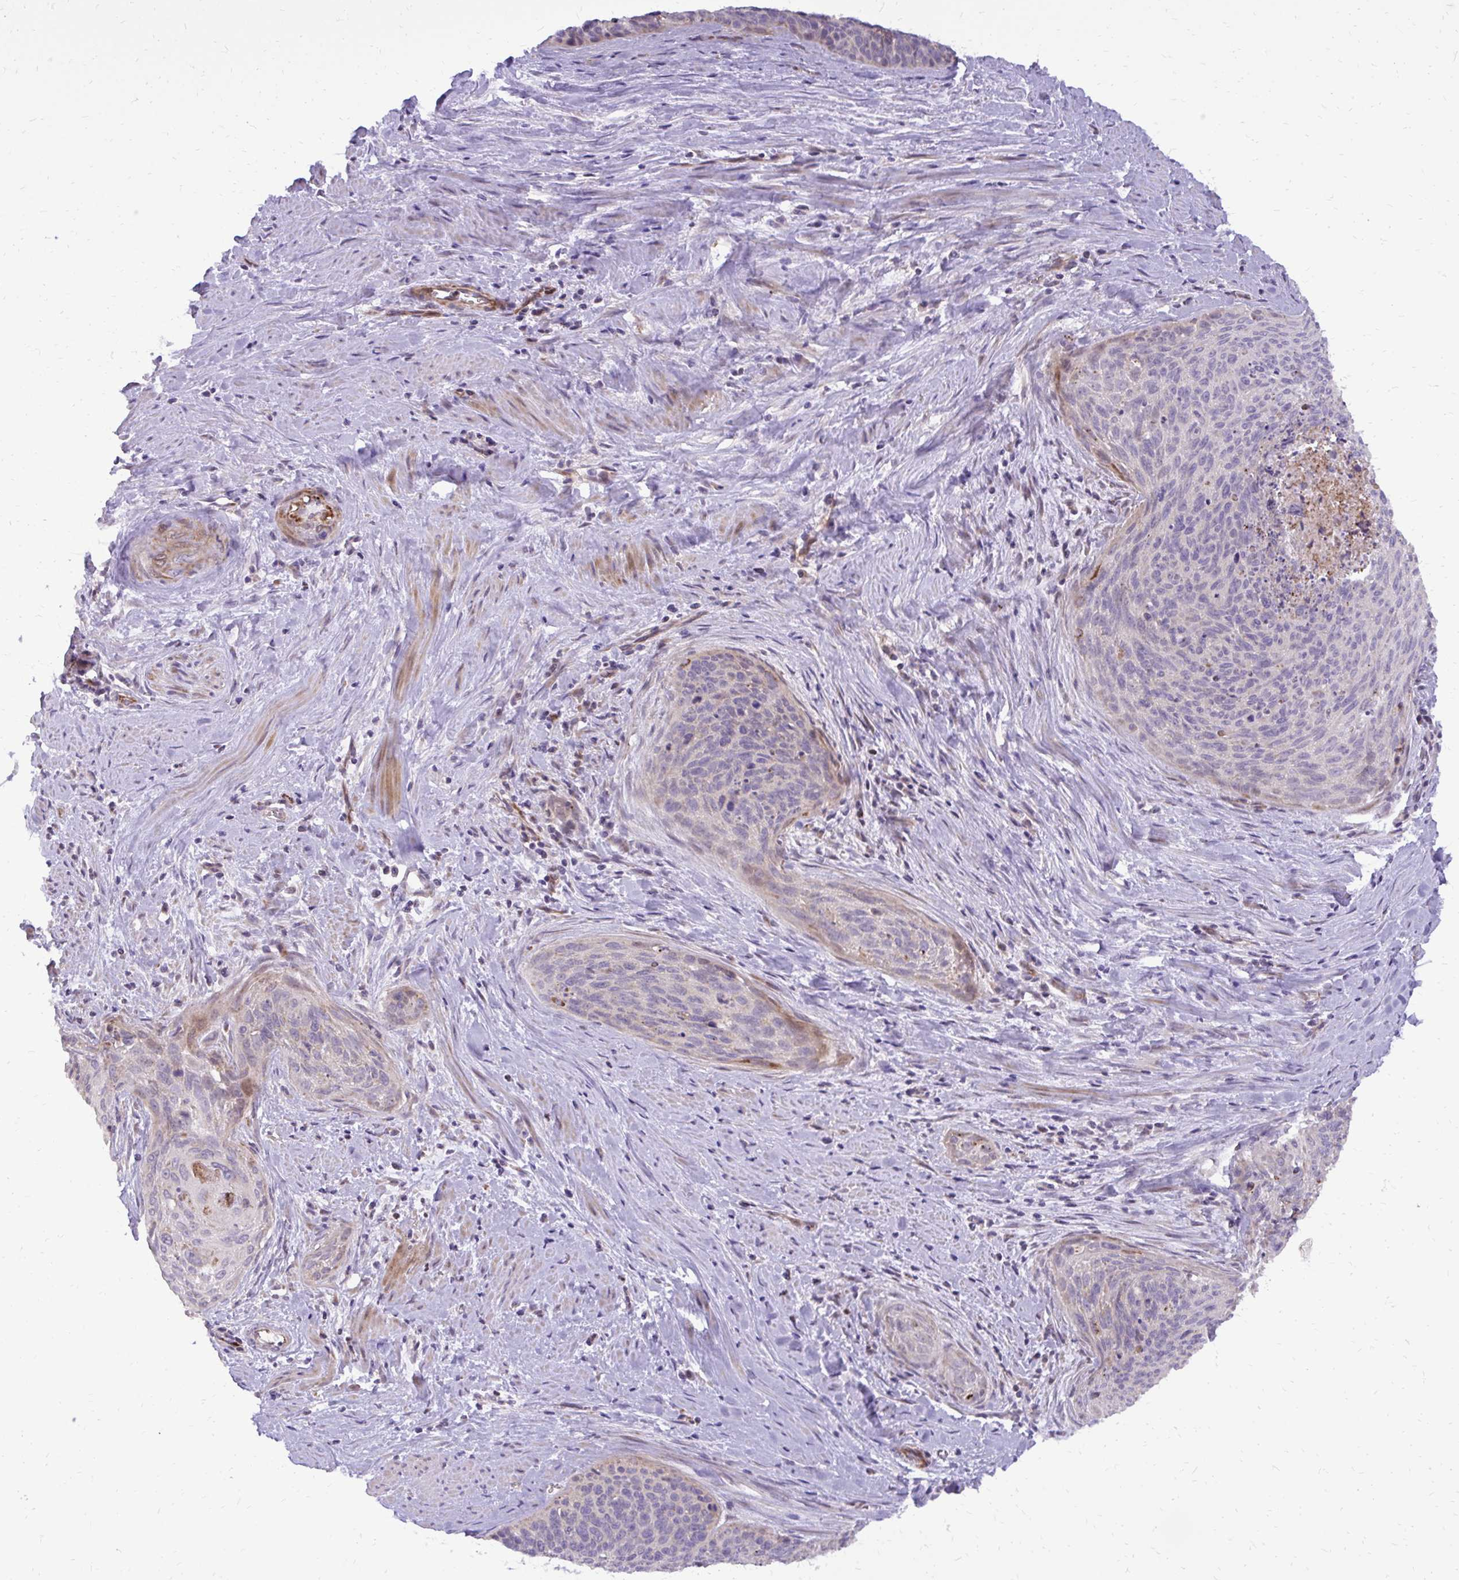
{"staining": {"intensity": "weak", "quantity": "<25%", "location": "cytoplasmic/membranous"}, "tissue": "cervical cancer", "cell_type": "Tumor cells", "image_type": "cancer", "snomed": [{"axis": "morphology", "description": "Squamous cell carcinoma, NOS"}, {"axis": "topography", "description": "Cervix"}], "caption": "Human cervical squamous cell carcinoma stained for a protein using immunohistochemistry (IHC) exhibits no expression in tumor cells.", "gene": "ABCC3", "patient": {"sex": "female", "age": 55}}